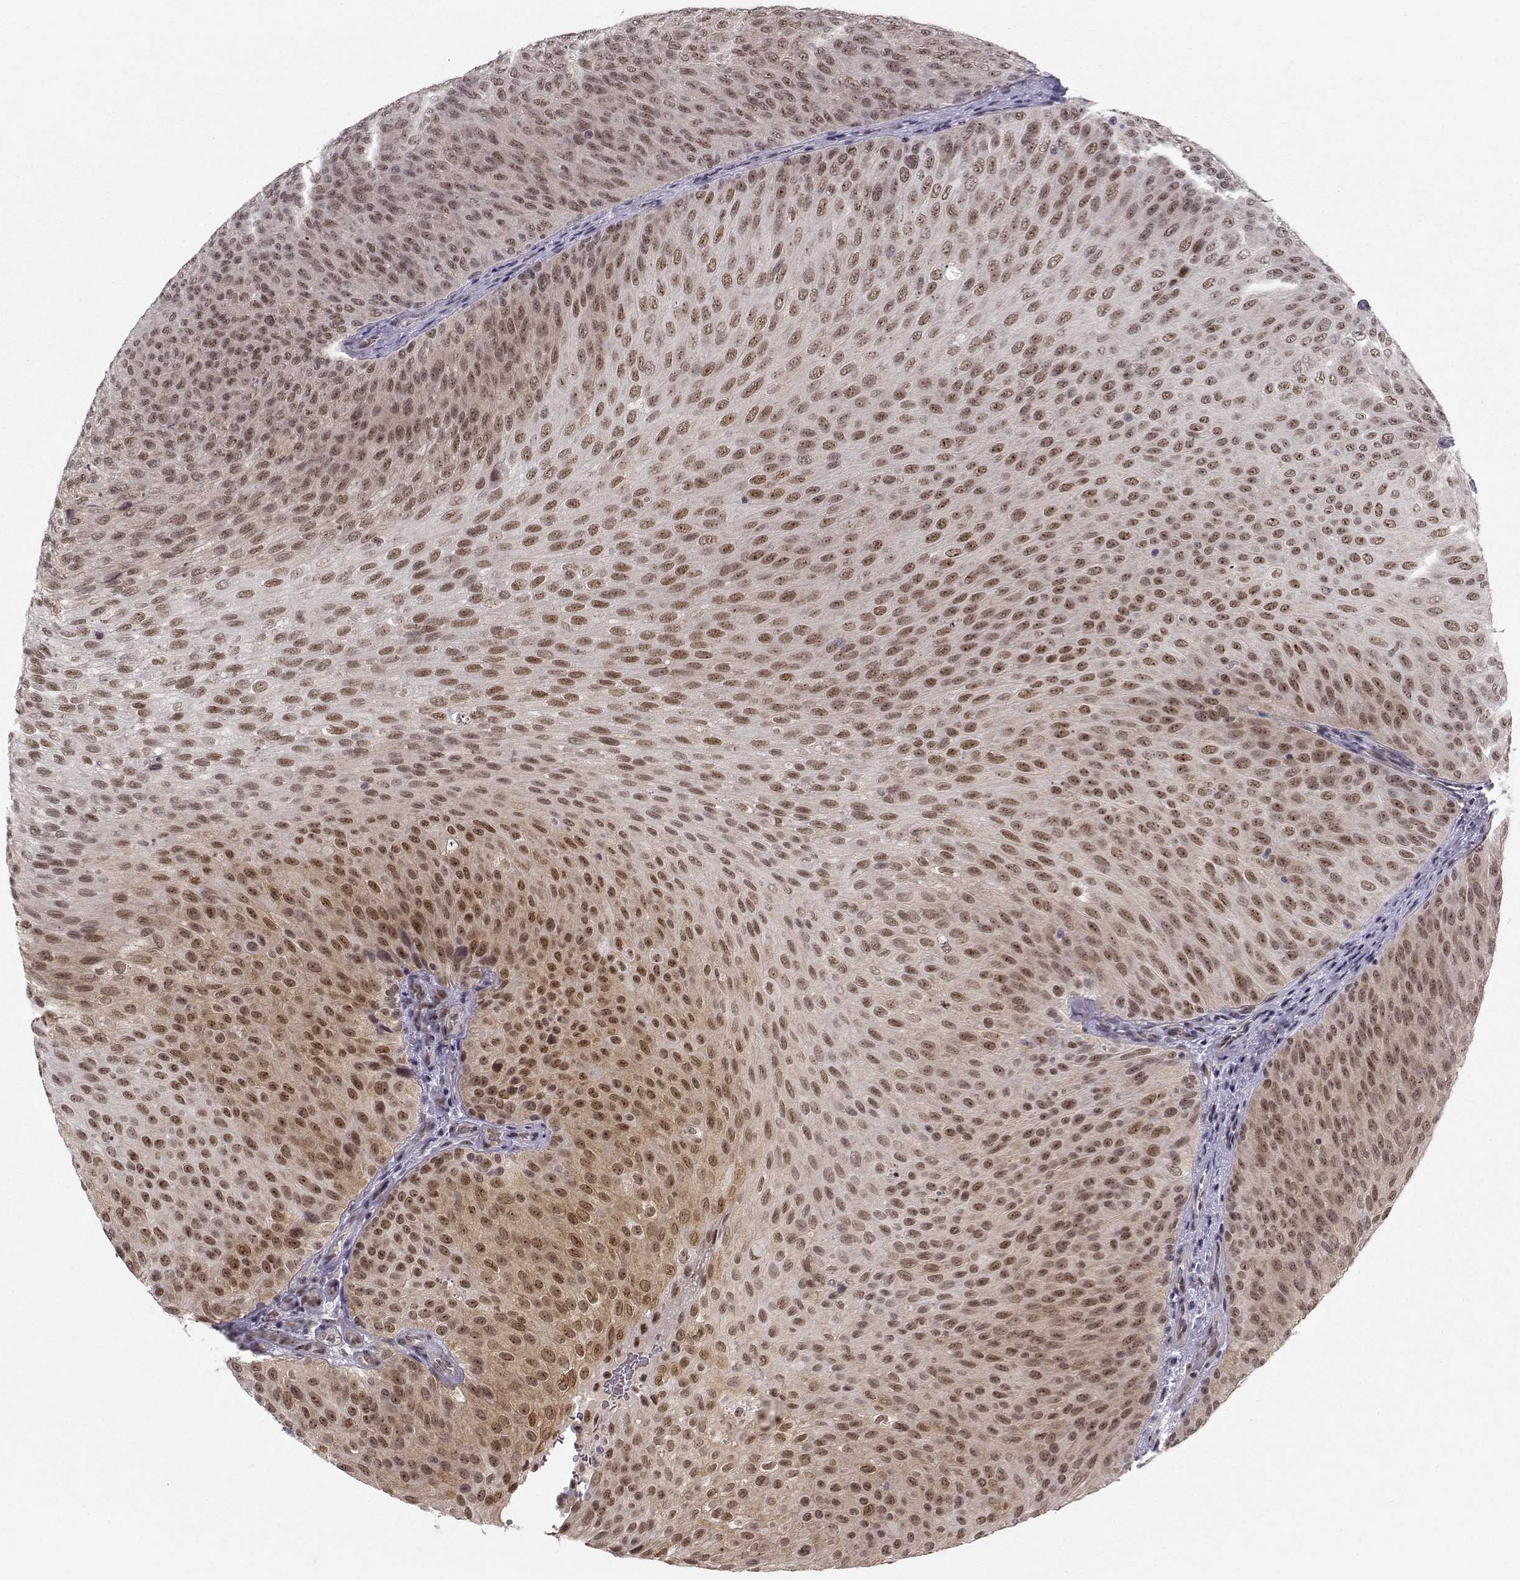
{"staining": {"intensity": "strong", "quantity": "25%-75%", "location": "nuclear"}, "tissue": "urothelial cancer", "cell_type": "Tumor cells", "image_type": "cancer", "snomed": [{"axis": "morphology", "description": "Urothelial carcinoma, Low grade"}, {"axis": "topography", "description": "Urinary bladder"}], "caption": "Immunohistochemistry histopathology image of neoplastic tissue: human urothelial cancer stained using immunohistochemistry exhibits high levels of strong protein expression localized specifically in the nuclear of tumor cells, appearing as a nuclear brown color.", "gene": "RPP38", "patient": {"sex": "male", "age": 78}}